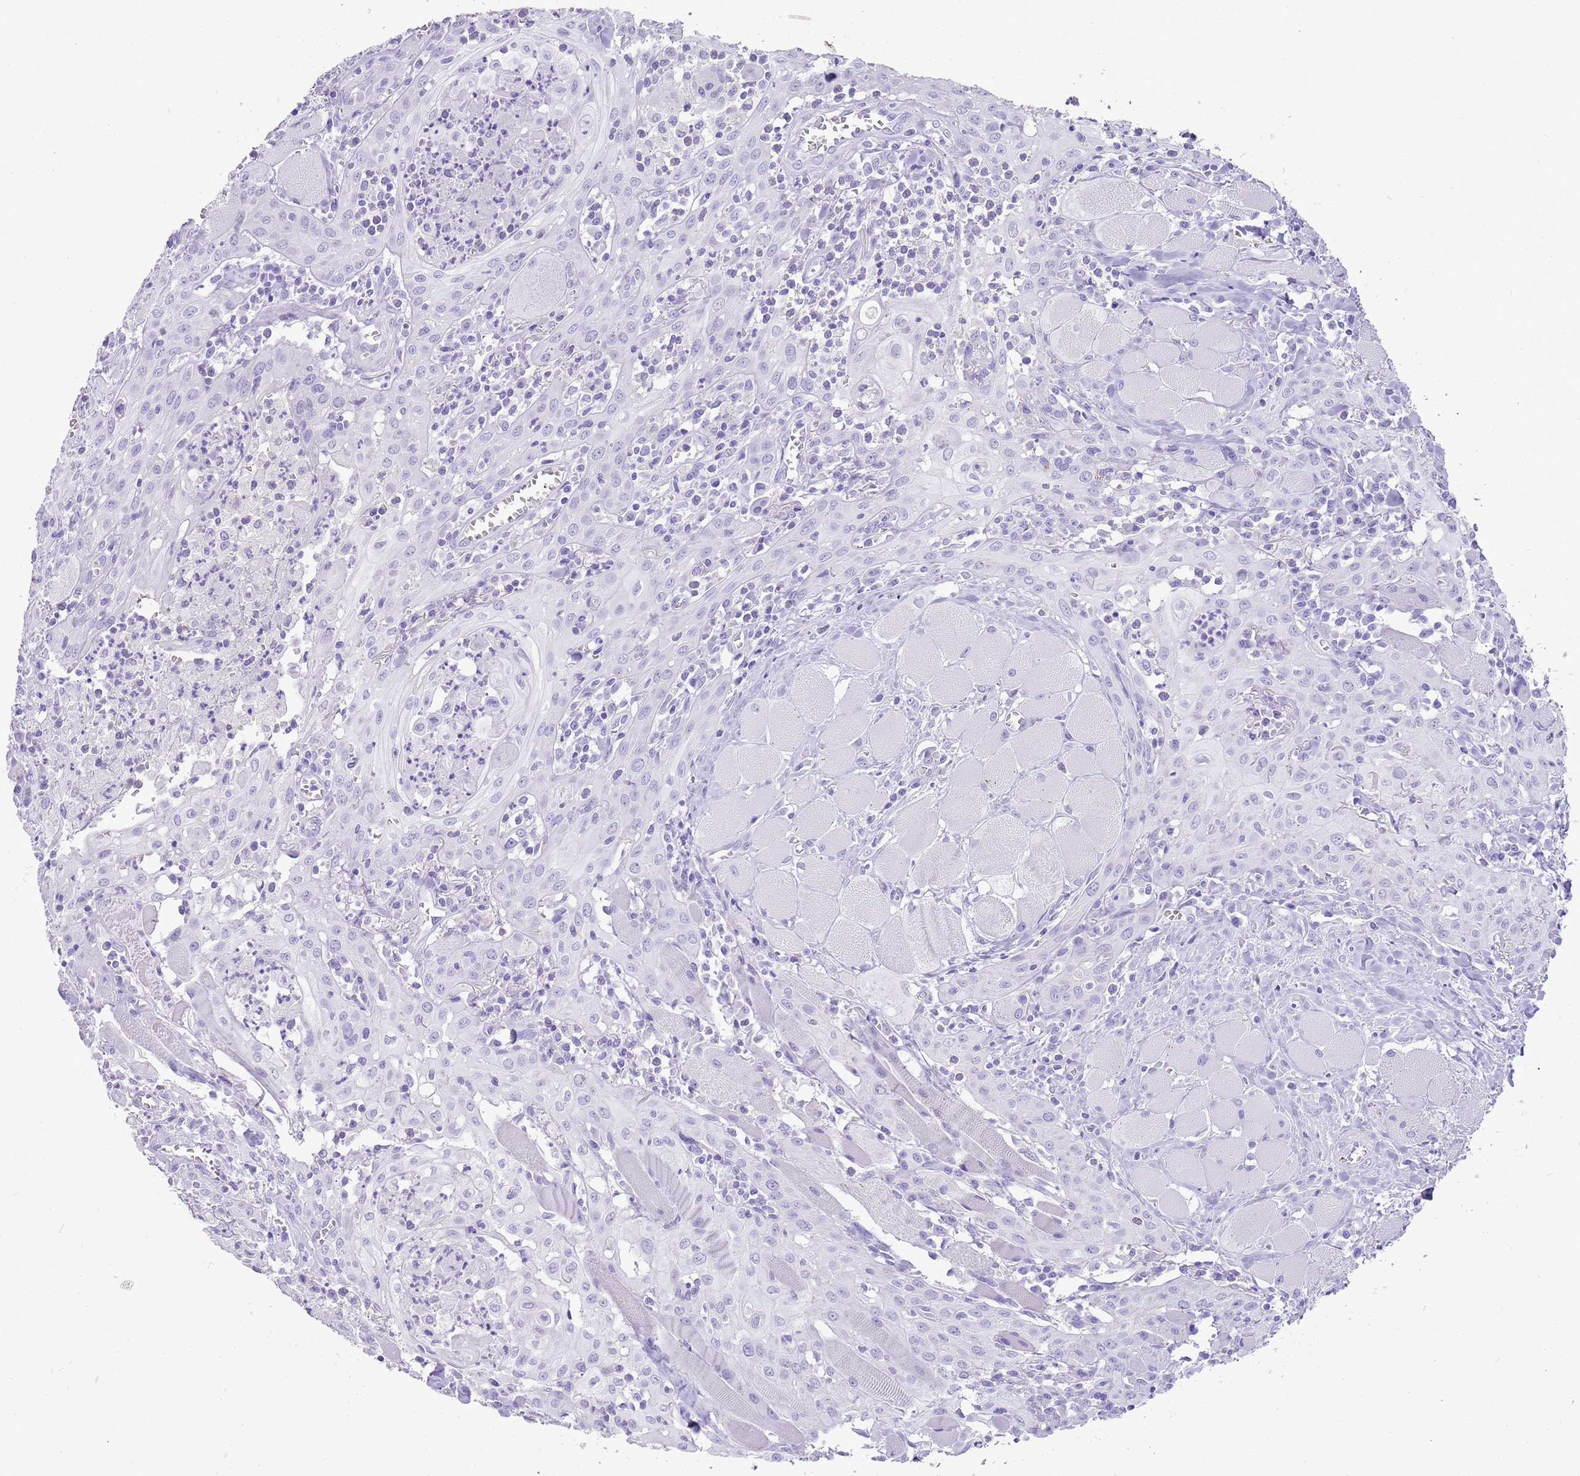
{"staining": {"intensity": "negative", "quantity": "none", "location": "none"}, "tissue": "head and neck cancer", "cell_type": "Tumor cells", "image_type": "cancer", "snomed": [{"axis": "morphology", "description": "Squamous cell carcinoma, NOS"}, {"axis": "topography", "description": "Oral tissue"}, {"axis": "topography", "description": "Head-Neck"}], "caption": "This histopathology image is of squamous cell carcinoma (head and neck) stained with immunohistochemistry (IHC) to label a protein in brown with the nuclei are counter-stained blue. There is no staining in tumor cells. (DAB IHC with hematoxylin counter stain).", "gene": "NBPF3", "patient": {"sex": "female", "age": 70}}